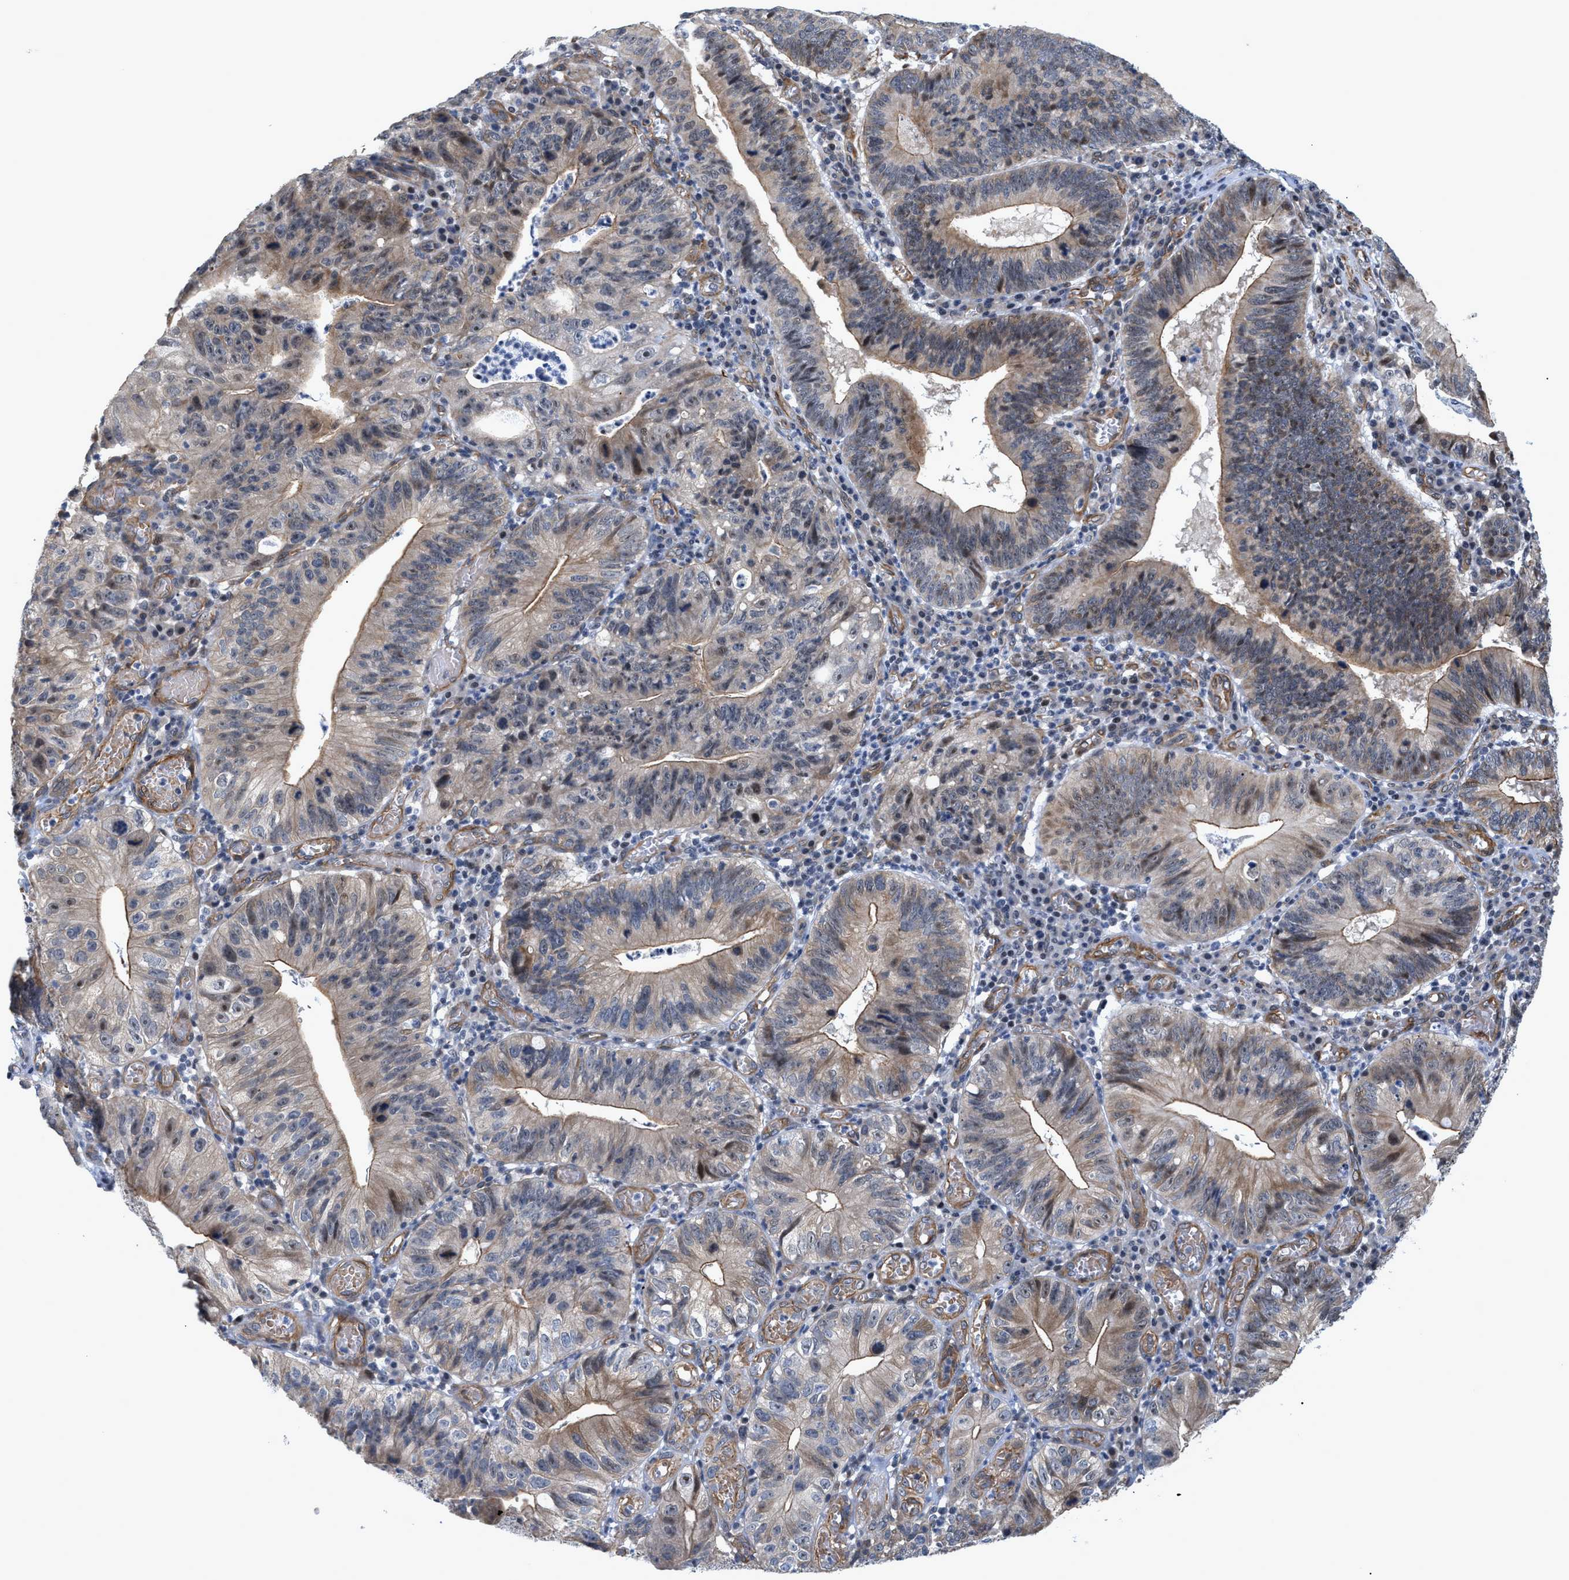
{"staining": {"intensity": "weak", "quantity": "<25%", "location": "cytoplasmic/membranous"}, "tissue": "stomach cancer", "cell_type": "Tumor cells", "image_type": "cancer", "snomed": [{"axis": "morphology", "description": "Adenocarcinoma, NOS"}, {"axis": "topography", "description": "Stomach"}], "caption": "This is a photomicrograph of IHC staining of stomach cancer, which shows no positivity in tumor cells.", "gene": "GPRASP2", "patient": {"sex": "male", "age": 59}}